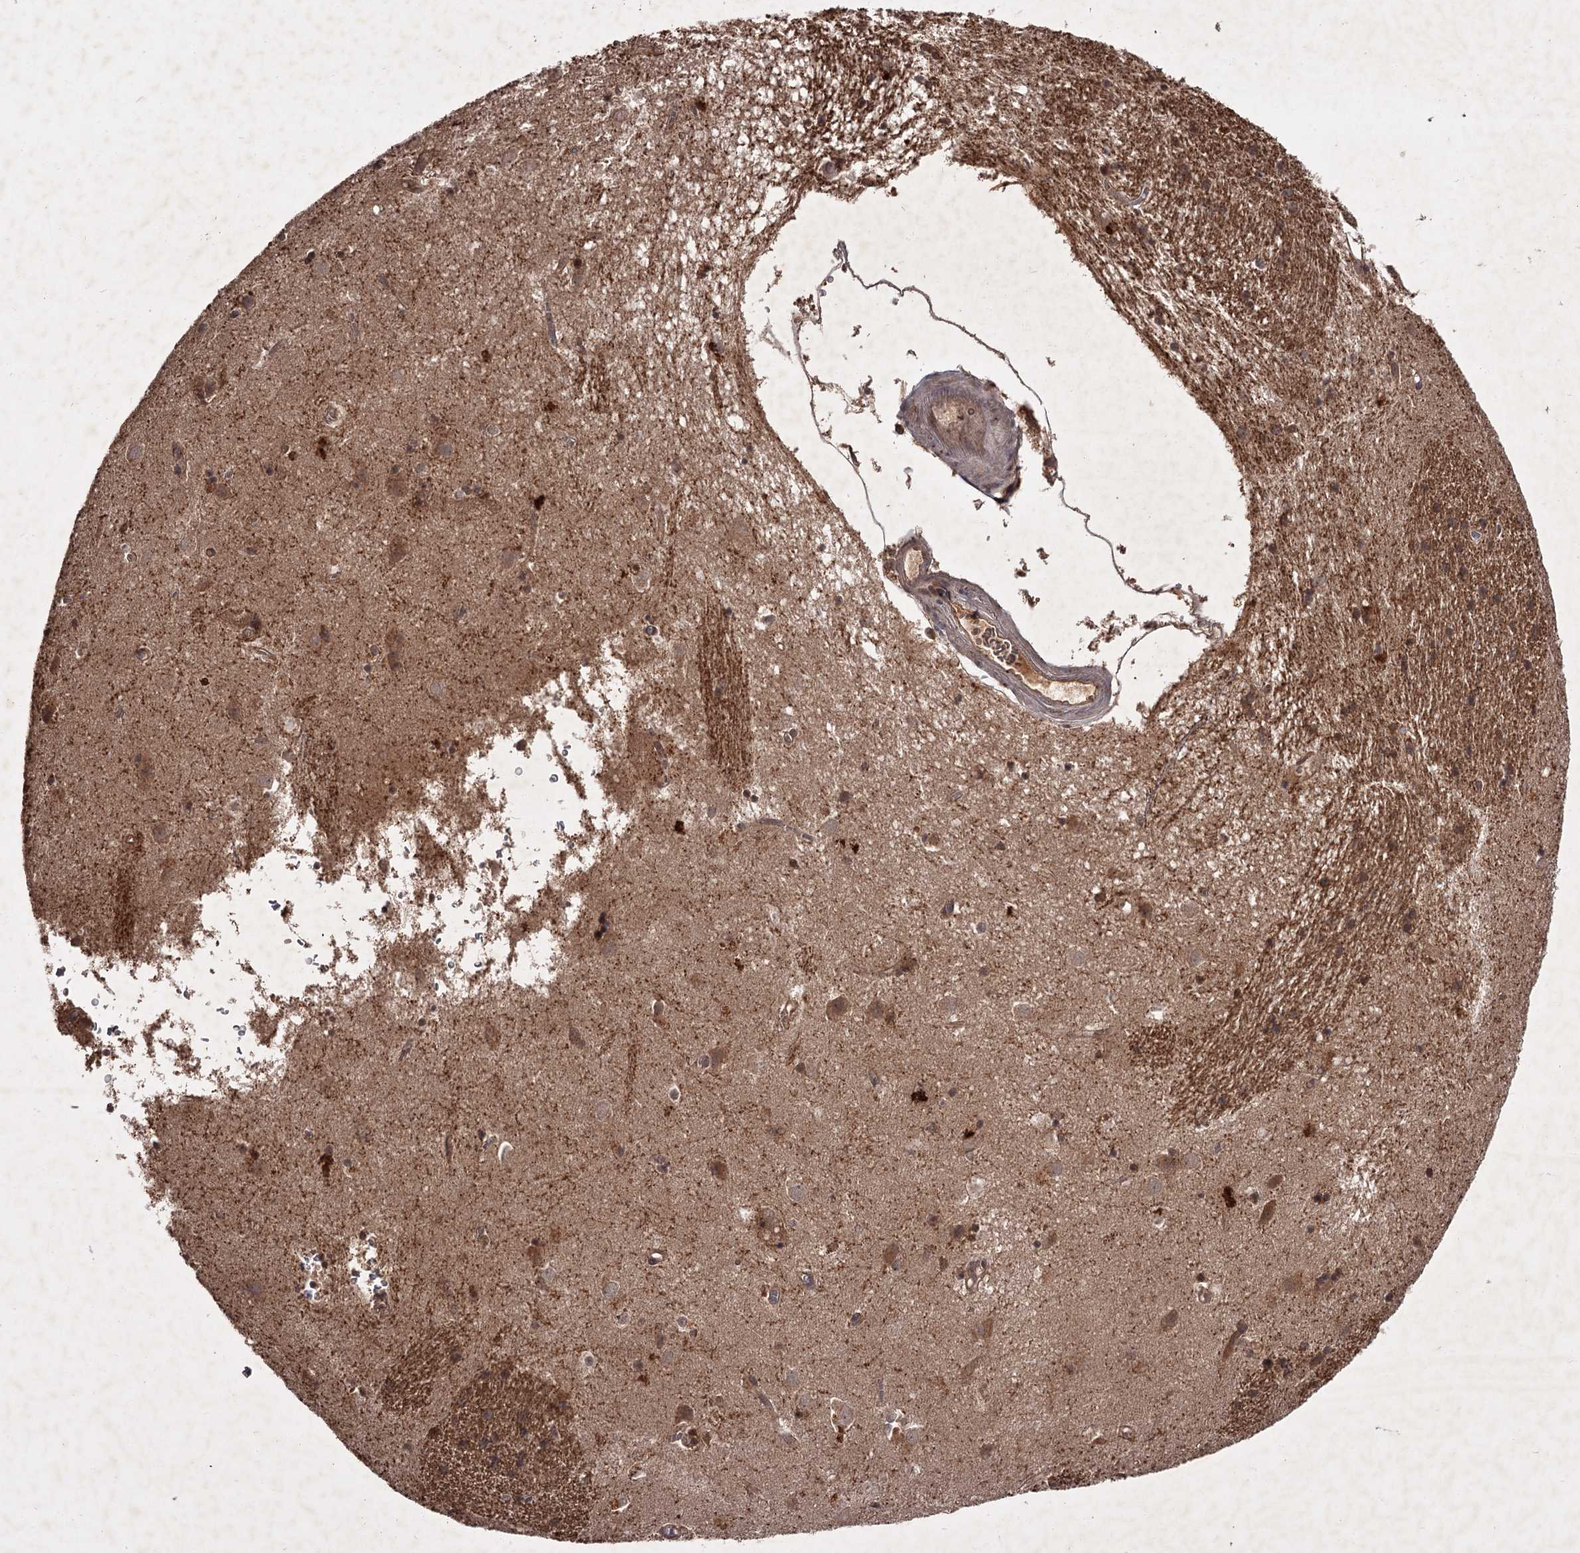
{"staining": {"intensity": "moderate", "quantity": "<25%", "location": "cytoplasmic/membranous"}, "tissue": "caudate", "cell_type": "Glial cells", "image_type": "normal", "snomed": [{"axis": "morphology", "description": "Normal tissue, NOS"}, {"axis": "topography", "description": "Lateral ventricle wall"}], "caption": "Brown immunohistochemical staining in unremarkable human caudate shows moderate cytoplasmic/membranous positivity in approximately <25% of glial cells. Nuclei are stained in blue.", "gene": "TBC1D23", "patient": {"sex": "male", "age": 70}}